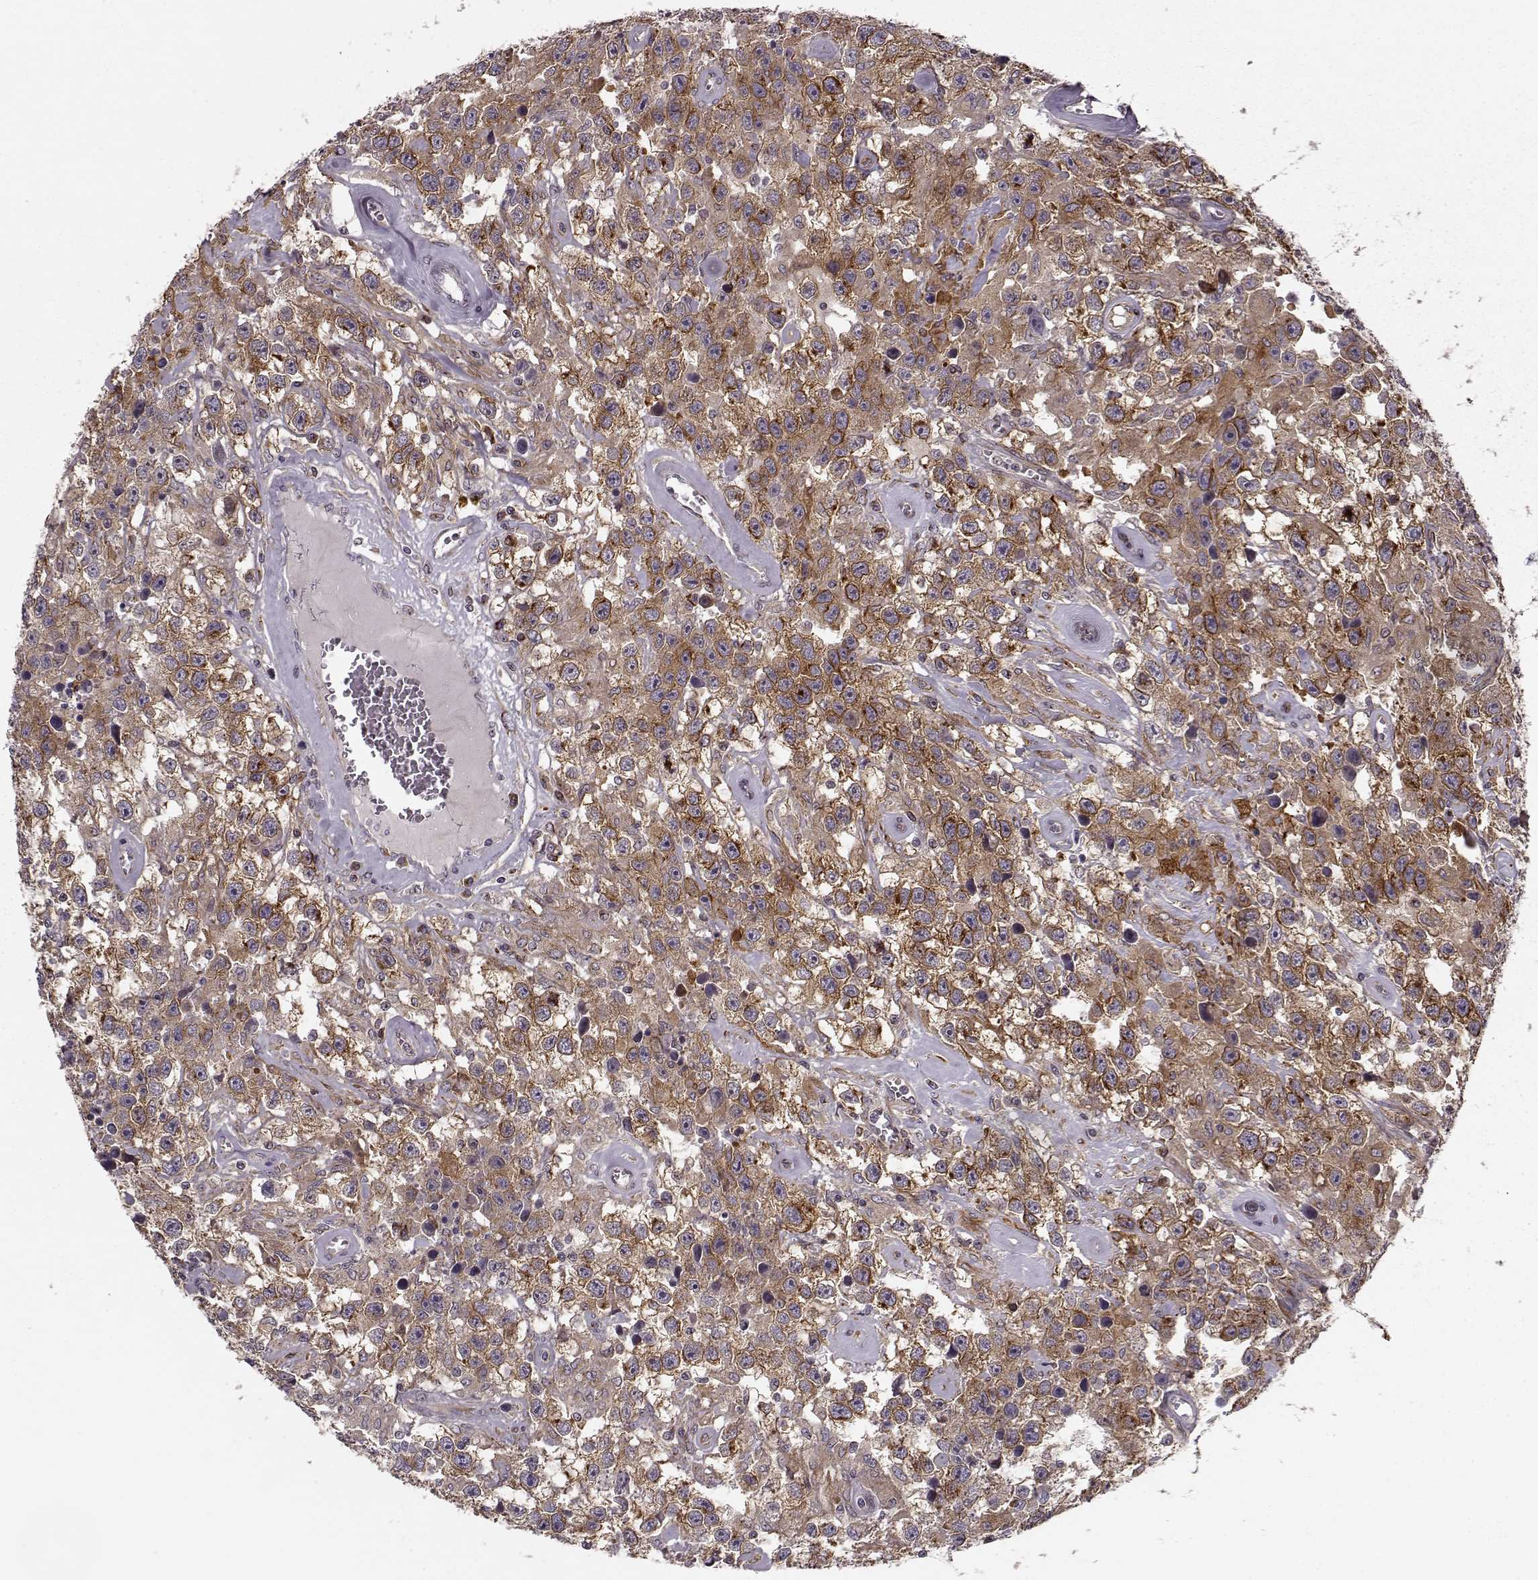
{"staining": {"intensity": "moderate", "quantity": "<25%", "location": "cytoplasmic/membranous"}, "tissue": "testis cancer", "cell_type": "Tumor cells", "image_type": "cancer", "snomed": [{"axis": "morphology", "description": "Seminoma, NOS"}, {"axis": "topography", "description": "Testis"}], "caption": "Immunohistochemistry (IHC) image of human testis cancer stained for a protein (brown), which shows low levels of moderate cytoplasmic/membranous staining in about <25% of tumor cells.", "gene": "MTR", "patient": {"sex": "male", "age": 43}}